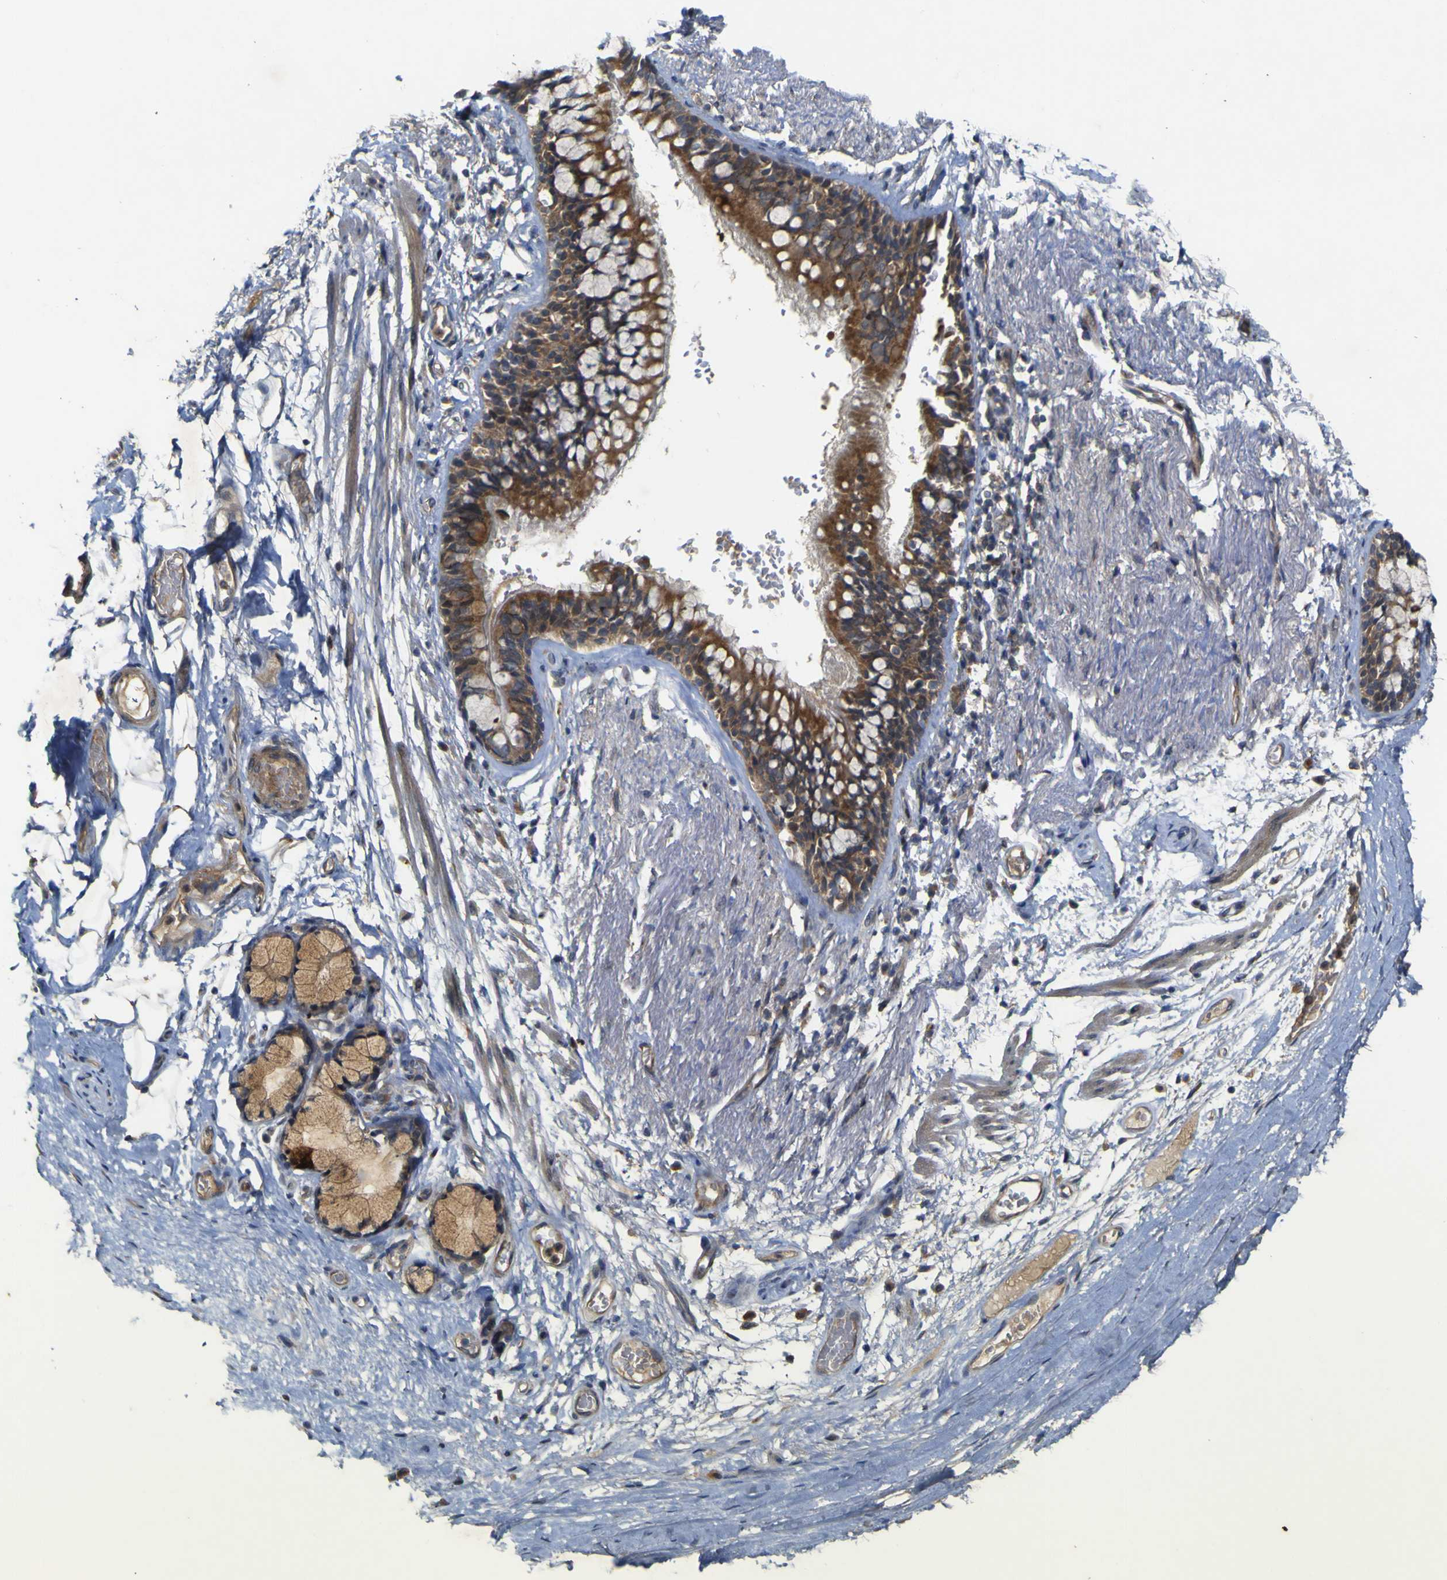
{"staining": {"intensity": "weak", "quantity": ">75%", "location": "cytoplasmic/membranous"}, "tissue": "adipose tissue", "cell_type": "Adipocytes", "image_type": "normal", "snomed": [{"axis": "morphology", "description": "Normal tissue, NOS"}, {"axis": "topography", "description": "Cartilage tissue"}, {"axis": "topography", "description": "Bronchus"}], "caption": "Immunohistochemistry image of benign adipose tissue: human adipose tissue stained using IHC demonstrates low levels of weak protein expression localized specifically in the cytoplasmic/membranous of adipocytes, appearing as a cytoplasmic/membranous brown color.", "gene": "IRAK2", "patient": {"sex": "female", "age": 73}}